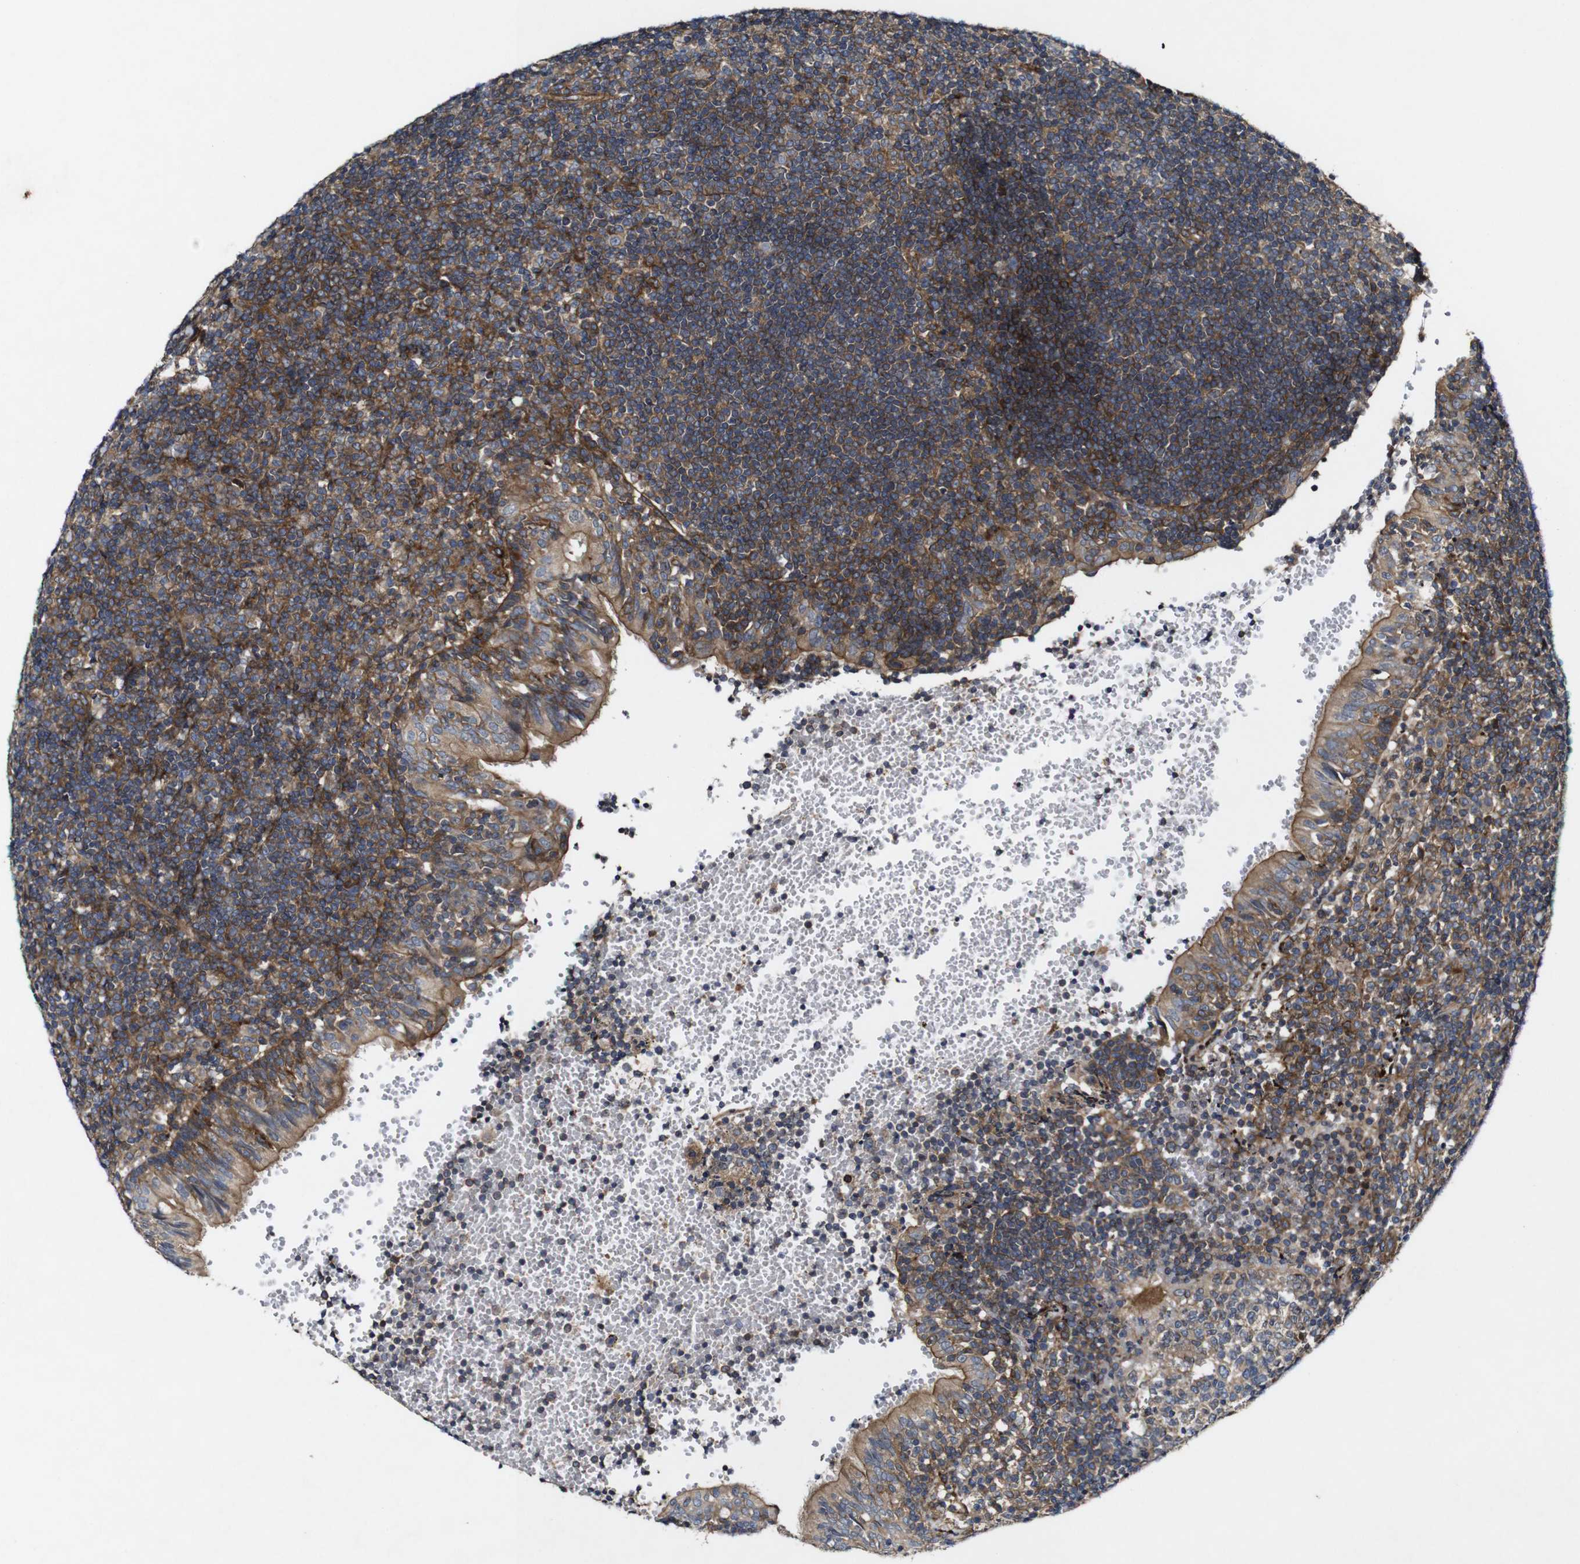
{"staining": {"intensity": "moderate", "quantity": ">75%", "location": "cytoplasmic/membranous"}, "tissue": "tonsil", "cell_type": "Germinal center cells", "image_type": "normal", "snomed": [{"axis": "morphology", "description": "Normal tissue, NOS"}, {"axis": "topography", "description": "Tonsil"}], "caption": "Protein staining of benign tonsil reveals moderate cytoplasmic/membranous positivity in about >75% of germinal center cells.", "gene": "GSDME", "patient": {"sex": "female", "age": 40}}